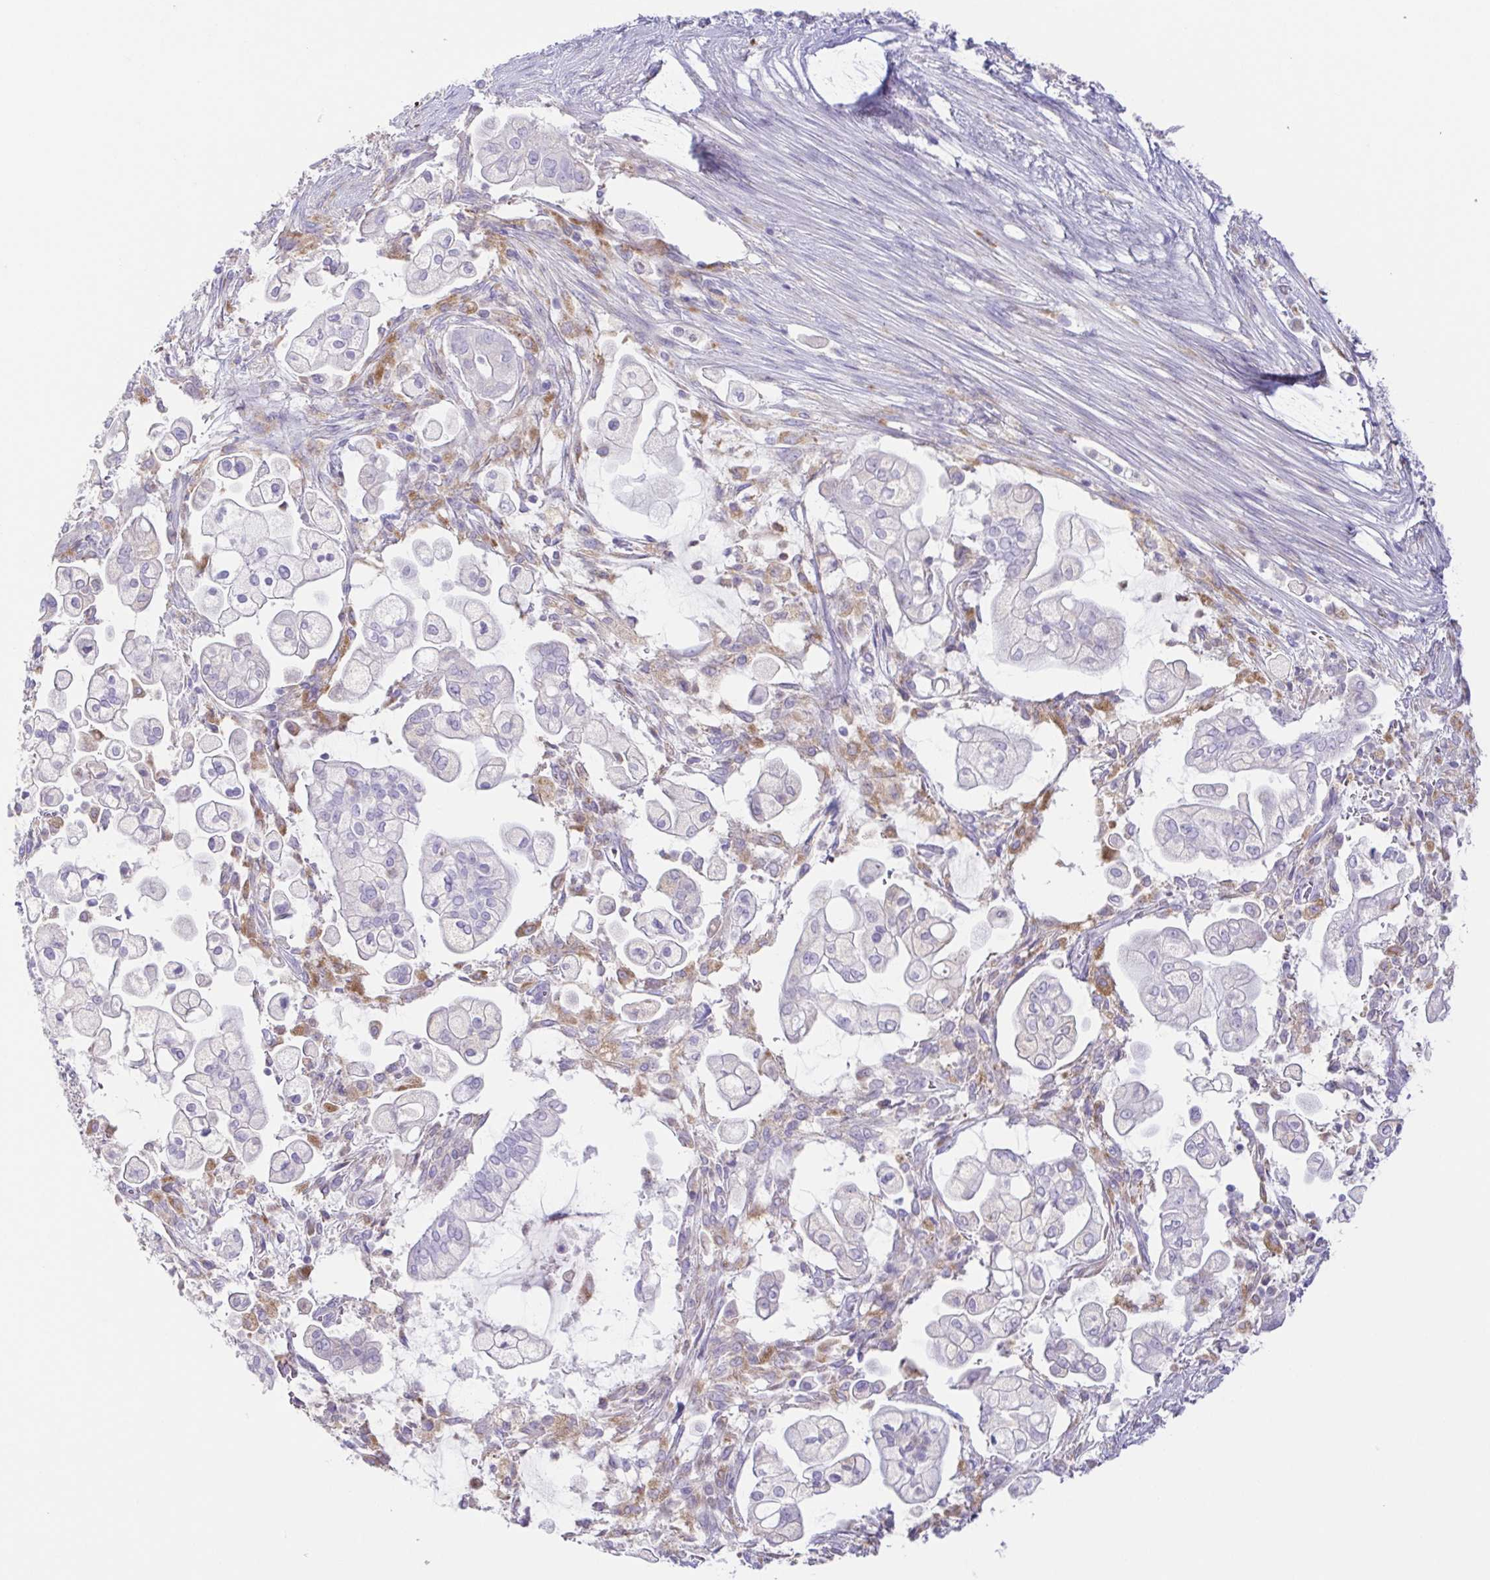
{"staining": {"intensity": "negative", "quantity": "none", "location": "none"}, "tissue": "pancreatic cancer", "cell_type": "Tumor cells", "image_type": "cancer", "snomed": [{"axis": "morphology", "description": "Adenocarcinoma, NOS"}, {"axis": "topography", "description": "Pancreas"}], "caption": "Immunohistochemical staining of human pancreatic adenocarcinoma exhibits no significant staining in tumor cells.", "gene": "ATP6V1G2", "patient": {"sex": "female", "age": 69}}